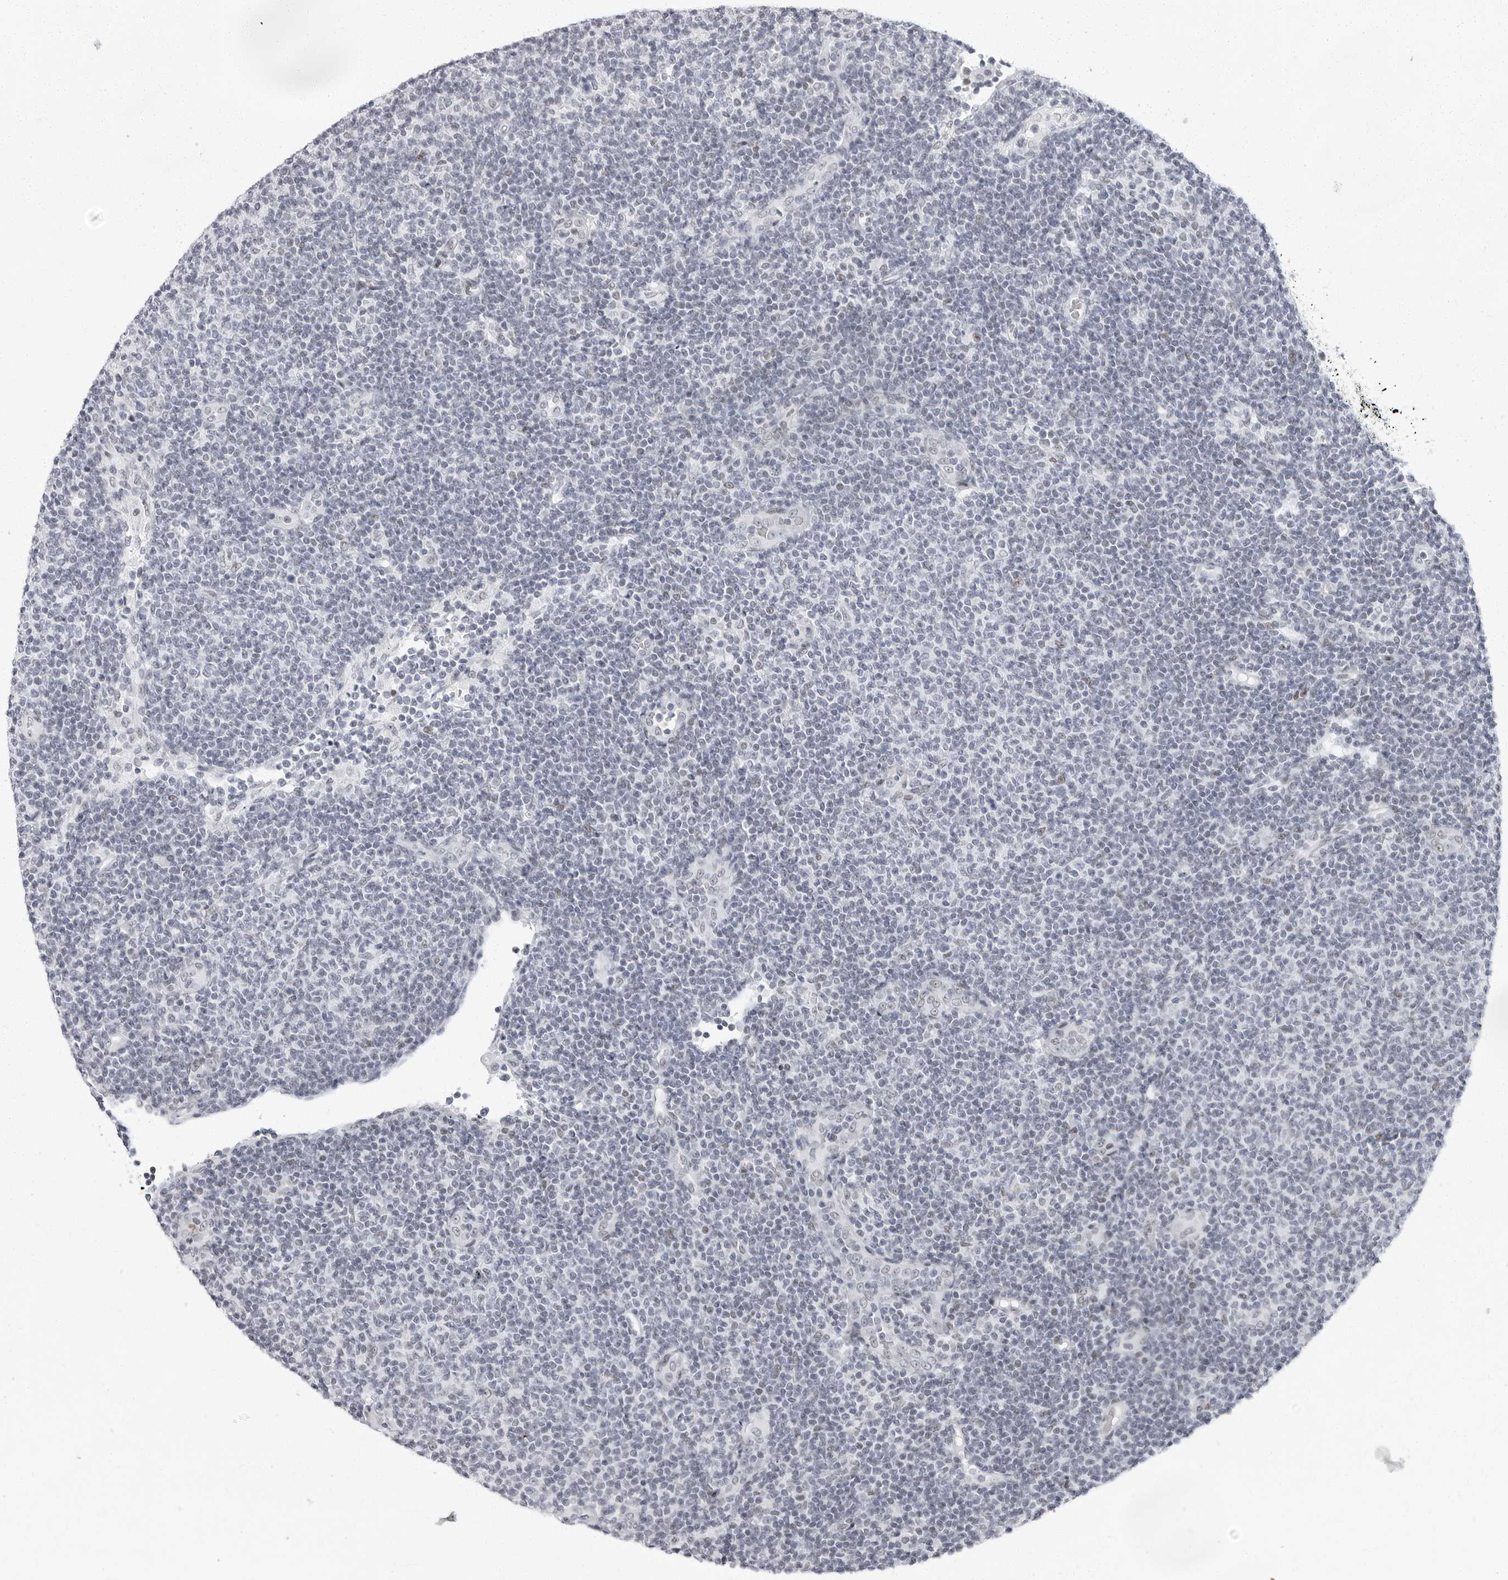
{"staining": {"intensity": "negative", "quantity": "none", "location": "none"}, "tissue": "lymphoma", "cell_type": "Tumor cells", "image_type": "cancer", "snomed": [{"axis": "morphology", "description": "Malignant lymphoma, non-Hodgkin's type, Low grade"}, {"axis": "topography", "description": "Lymph node"}], "caption": "Human low-grade malignant lymphoma, non-Hodgkin's type stained for a protein using immunohistochemistry (IHC) reveals no positivity in tumor cells.", "gene": "VEZF1", "patient": {"sex": "male", "age": 66}}